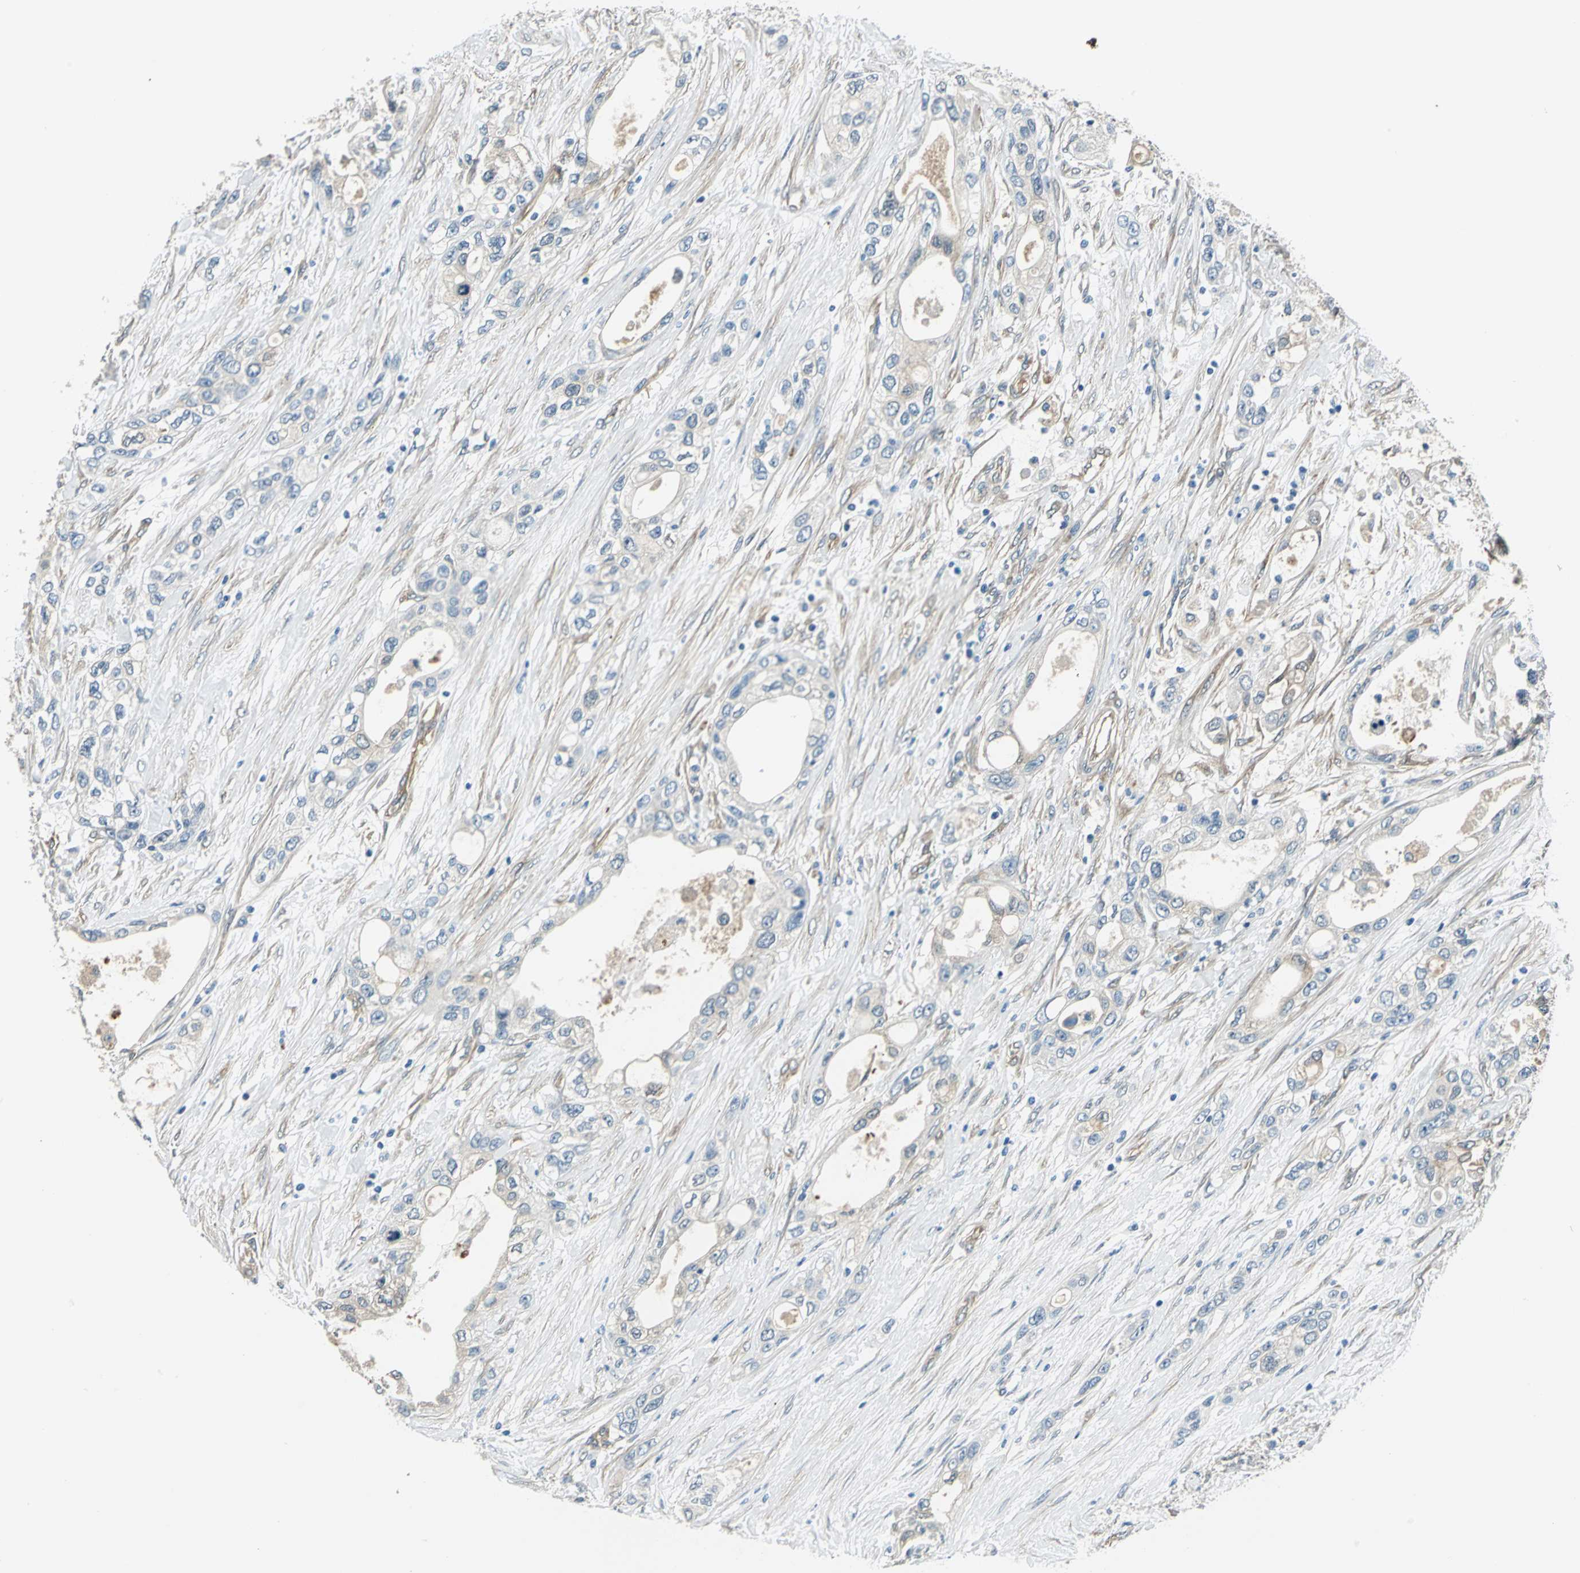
{"staining": {"intensity": "negative", "quantity": "none", "location": "none"}, "tissue": "pancreatic cancer", "cell_type": "Tumor cells", "image_type": "cancer", "snomed": [{"axis": "morphology", "description": "Adenocarcinoma, NOS"}, {"axis": "topography", "description": "Pancreas"}], "caption": "High power microscopy photomicrograph of an immunohistochemistry micrograph of pancreatic cancer, revealing no significant staining in tumor cells.", "gene": "CDC42EP1", "patient": {"sex": "female", "age": 70}}